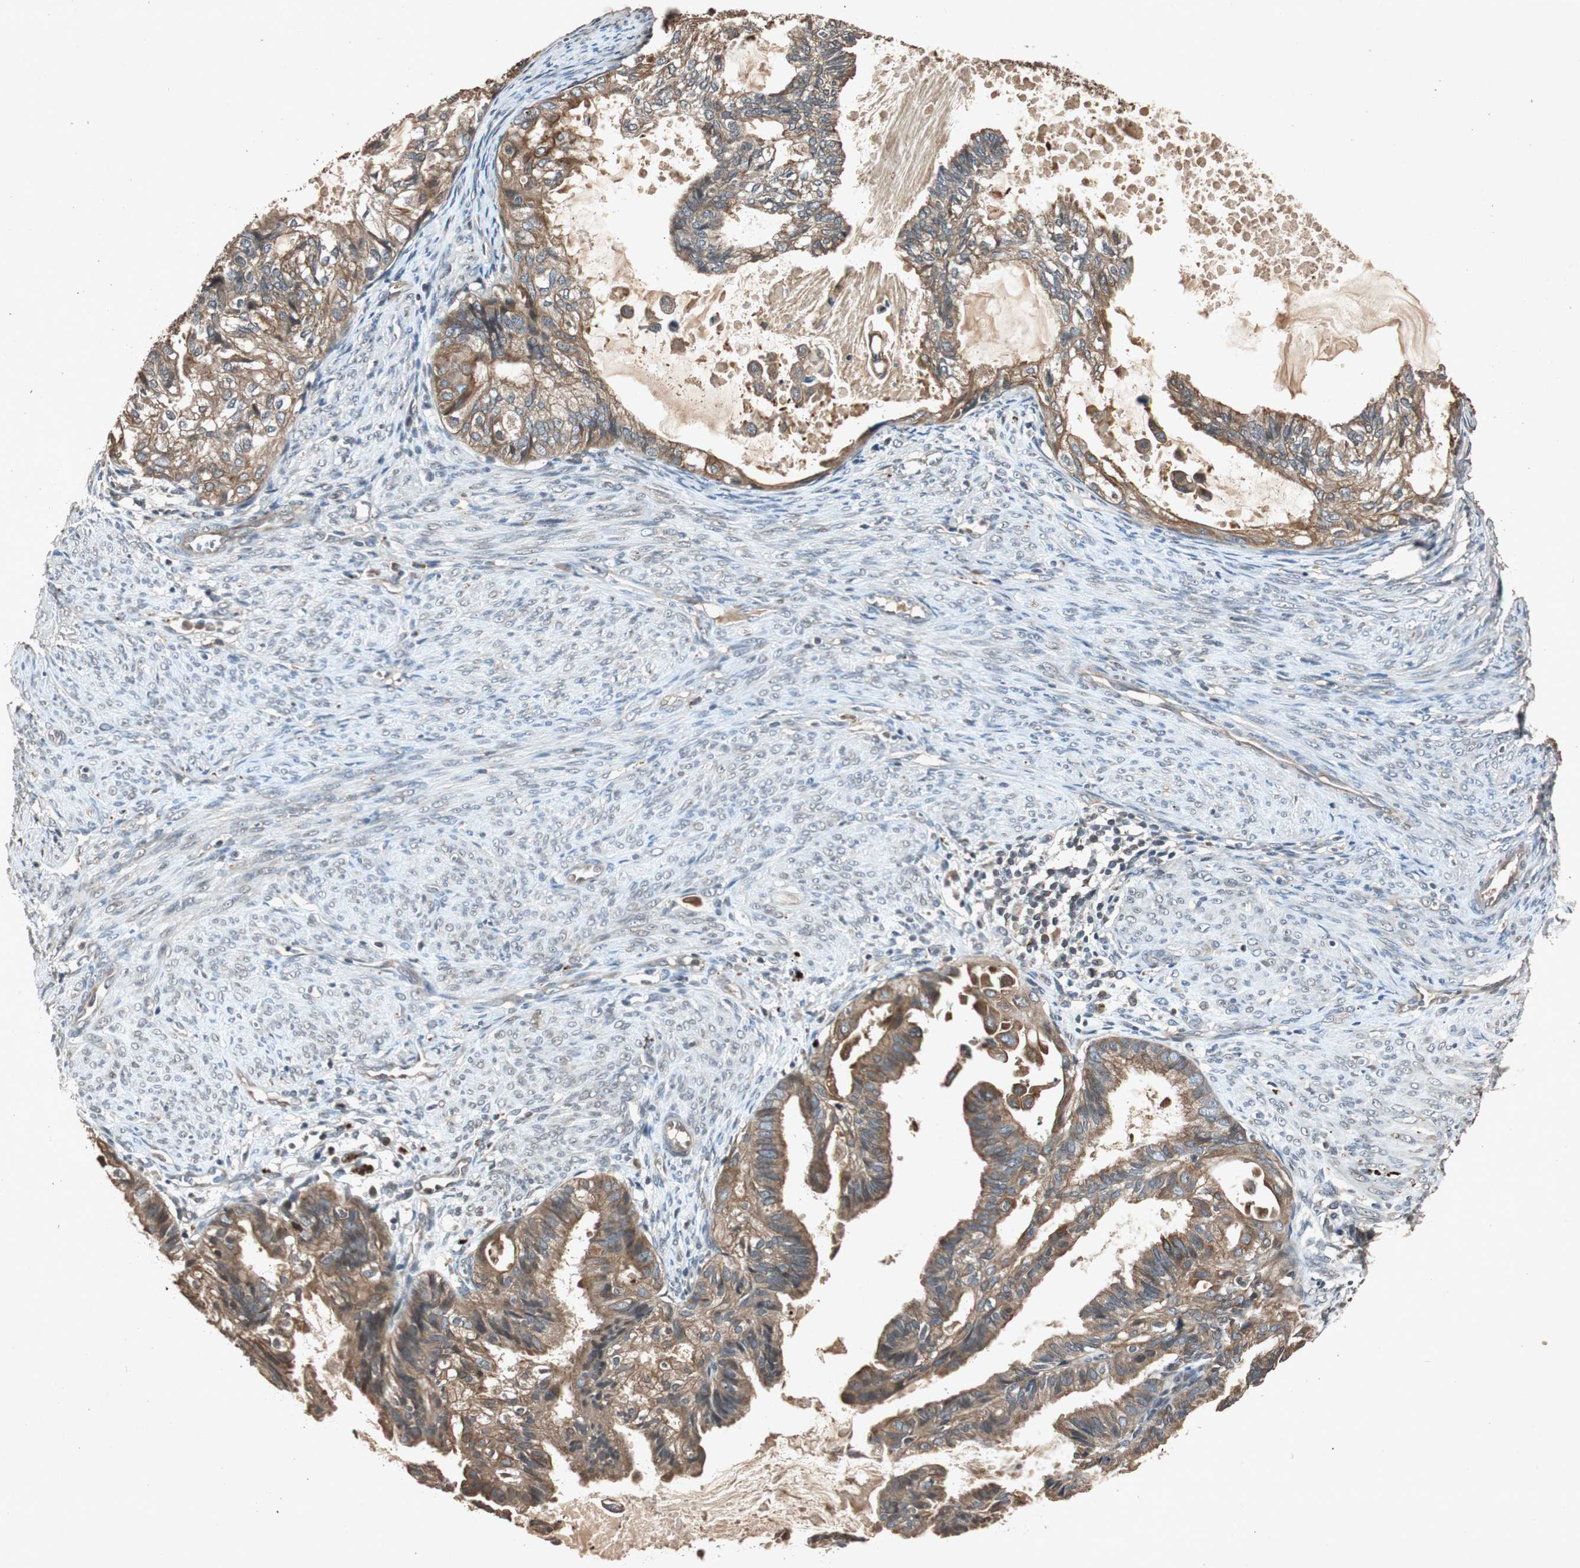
{"staining": {"intensity": "moderate", "quantity": ">75%", "location": "cytoplasmic/membranous"}, "tissue": "cervical cancer", "cell_type": "Tumor cells", "image_type": "cancer", "snomed": [{"axis": "morphology", "description": "Normal tissue, NOS"}, {"axis": "morphology", "description": "Adenocarcinoma, NOS"}, {"axis": "topography", "description": "Cervix"}, {"axis": "topography", "description": "Endometrium"}], "caption": "Immunohistochemistry (IHC) (DAB) staining of cervical cancer displays moderate cytoplasmic/membranous protein positivity in about >75% of tumor cells.", "gene": "SLIT2", "patient": {"sex": "female", "age": 86}}